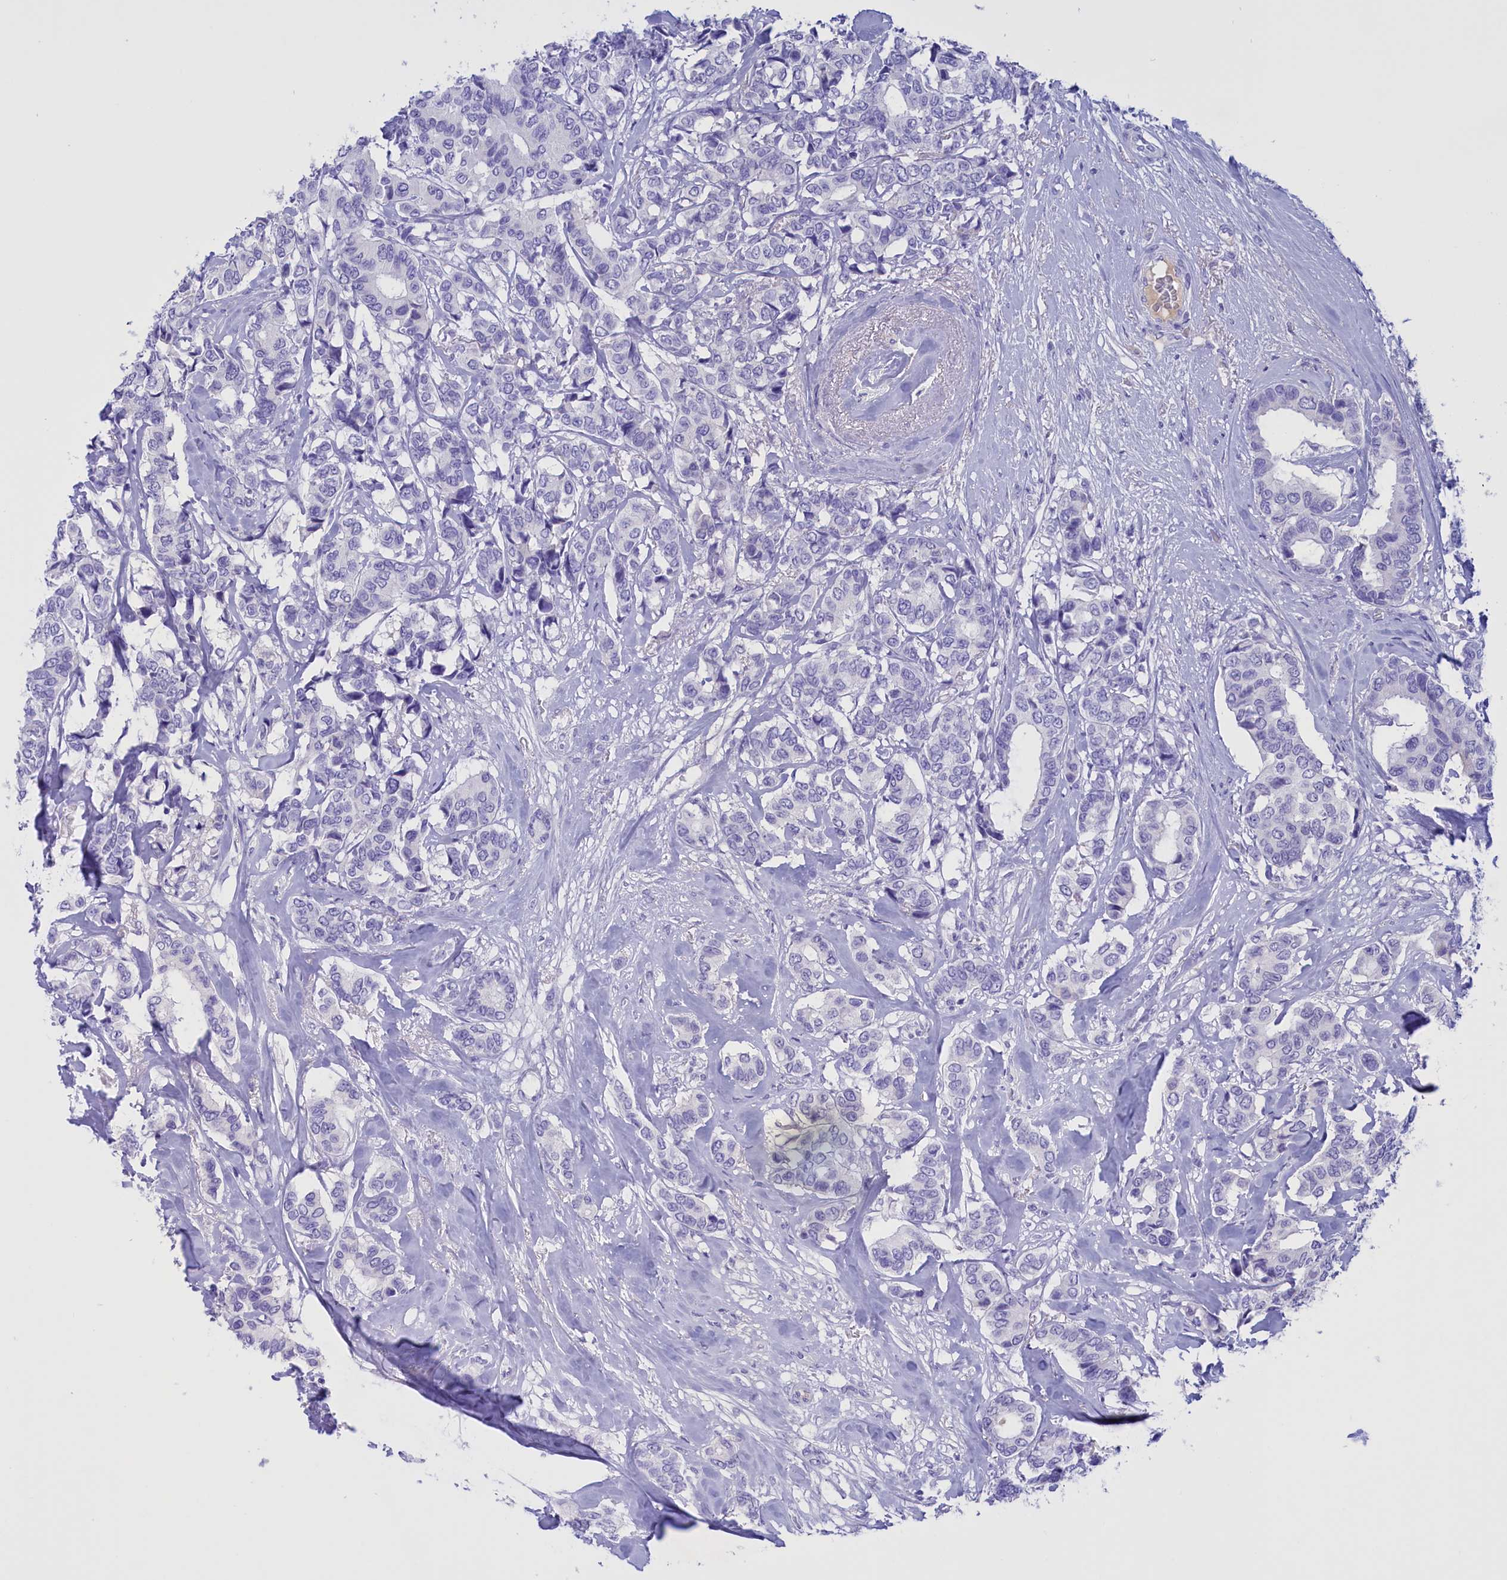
{"staining": {"intensity": "negative", "quantity": "none", "location": "none"}, "tissue": "breast cancer", "cell_type": "Tumor cells", "image_type": "cancer", "snomed": [{"axis": "morphology", "description": "Duct carcinoma"}, {"axis": "topography", "description": "Breast"}], "caption": "IHC micrograph of breast cancer (intraductal carcinoma) stained for a protein (brown), which displays no staining in tumor cells.", "gene": "PROK2", "patient": {"sex": "female", "age": 87}}